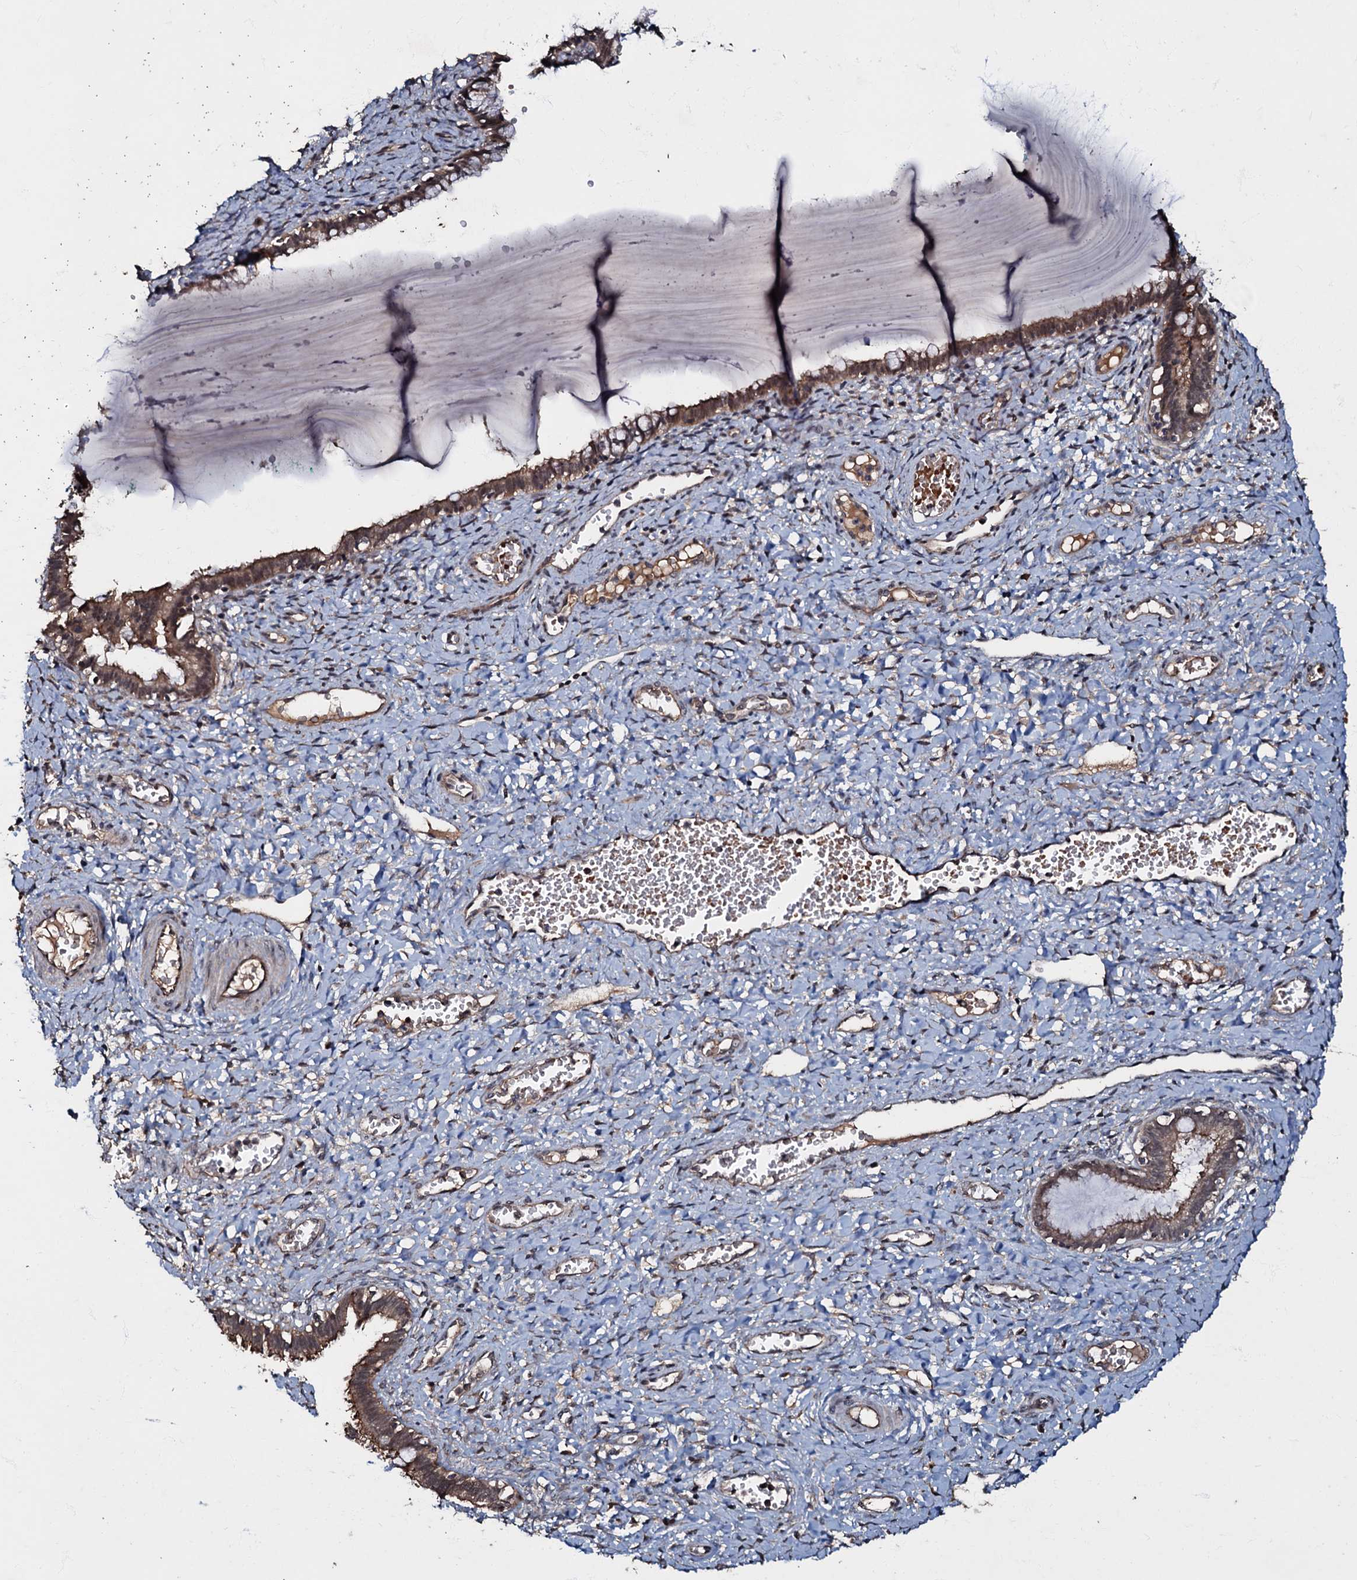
{"staining": {"intensity": "moderate", "quantity": "25%-75%", "location": "cytoplasmic/membranous,nuclear"}, "tissue": "cervix", "cell_type": "Glandular cells", "image_type": "normal", "snomed": [{"axis": "morphology", "description": "Normal tissue, NOS"}, {"axis": "morphology", "description": "Adenocarcinoma, NOS"}, {"axis": "topography", "description": "Cervix"}], "caption": "A photomicrograph showing moderate cytoplasmic/membranous,nuclear positivity in about 25%-75% of glandular cells in benign cervix, as visualized by brown immunohistochemical staining.", "gene": "MANSC4", "patient": {"sex": "female", "age": 29}}